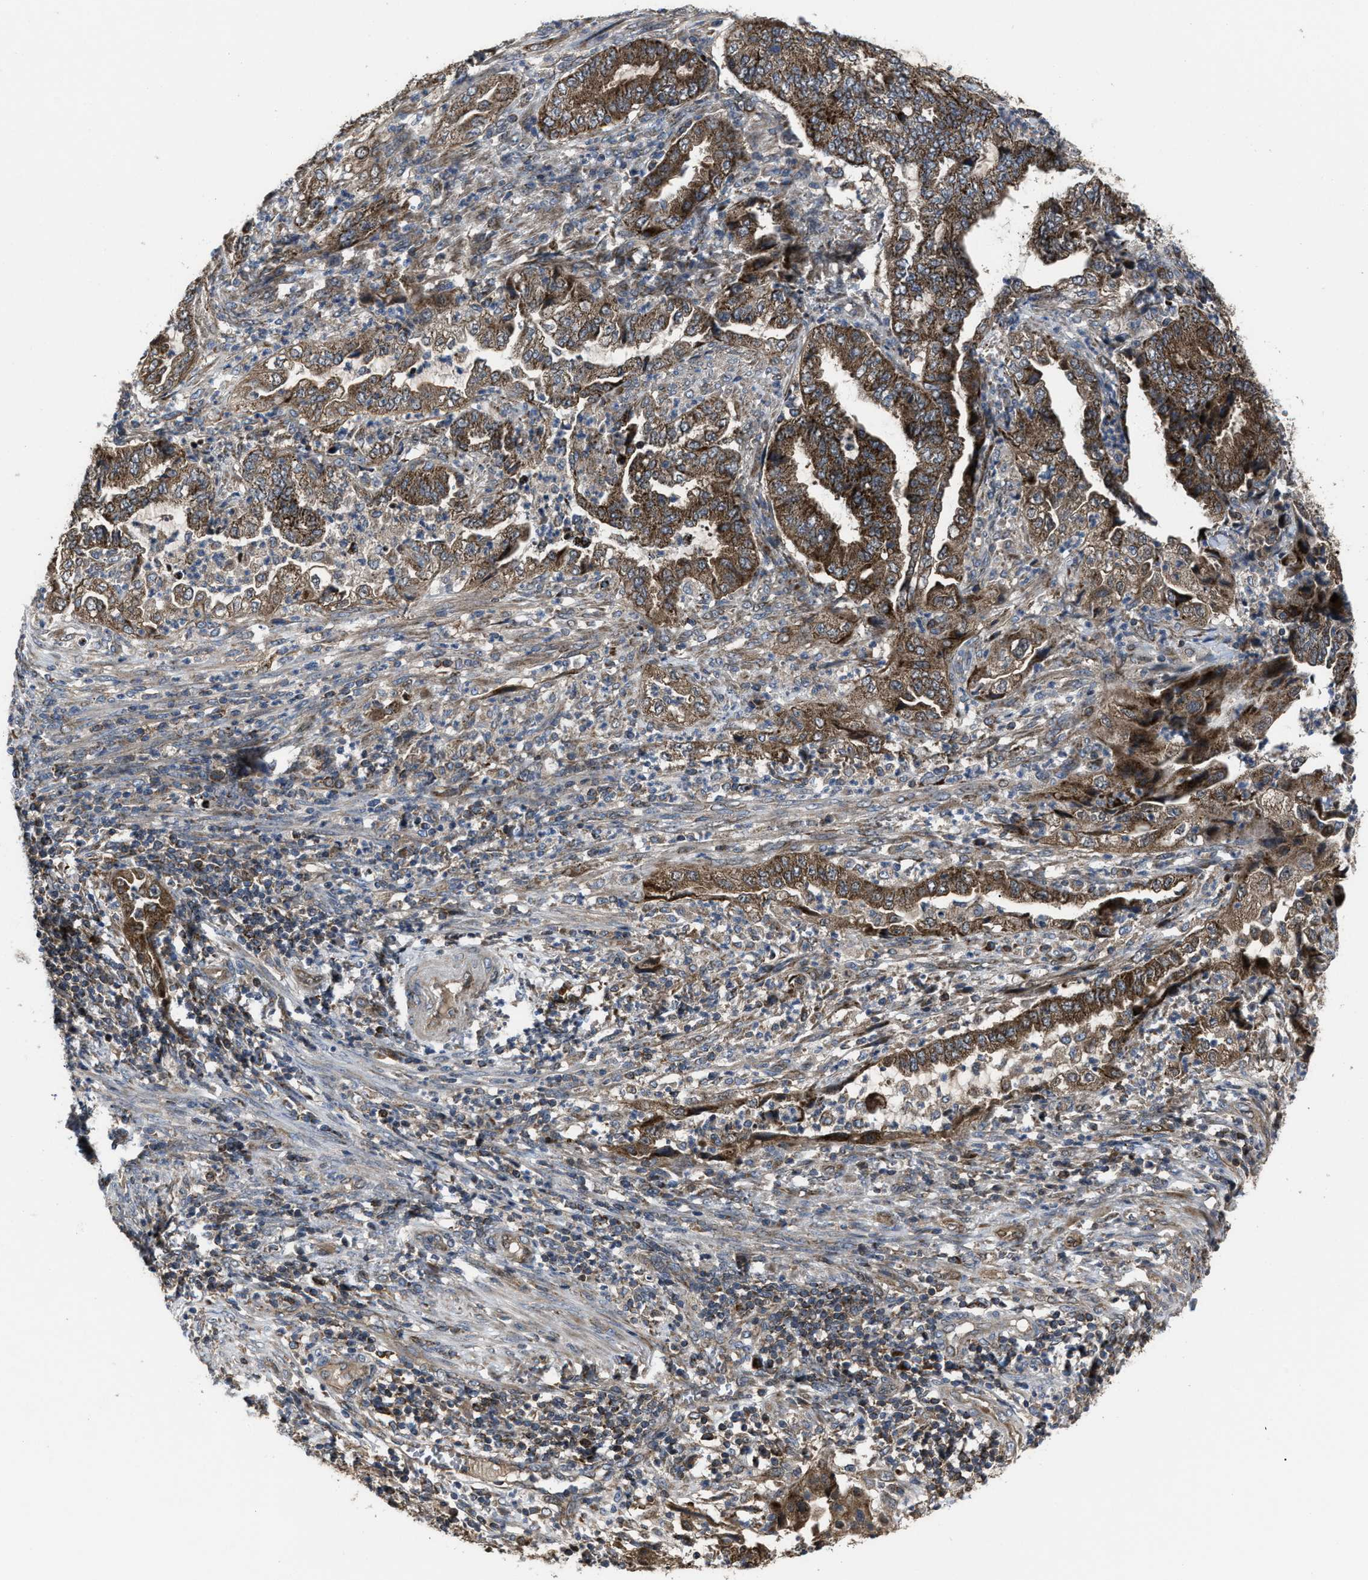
{"staining": {"intensity": "moderate", "quantity": ">75%", "location": "cytoplasmic/membranous"}, "tissue": "endometrial cancer", "cell_type": "Tumor cells", "image_type": "cancer", "snomed": [{"axis": "morphology", "description": "Adenocarcinoma, NOS"}, {"axis": "topography", "description": "Endometrium"}], "caption": "Immunohistochemical staining of human adenocarcinoma (endometrial) exhibits medium levels of moderate cytoplasmic/membranous expression in approximately >75% of tumor cells.", "gene": "PASK", "patient": {"sex": "female", "age": 51}}